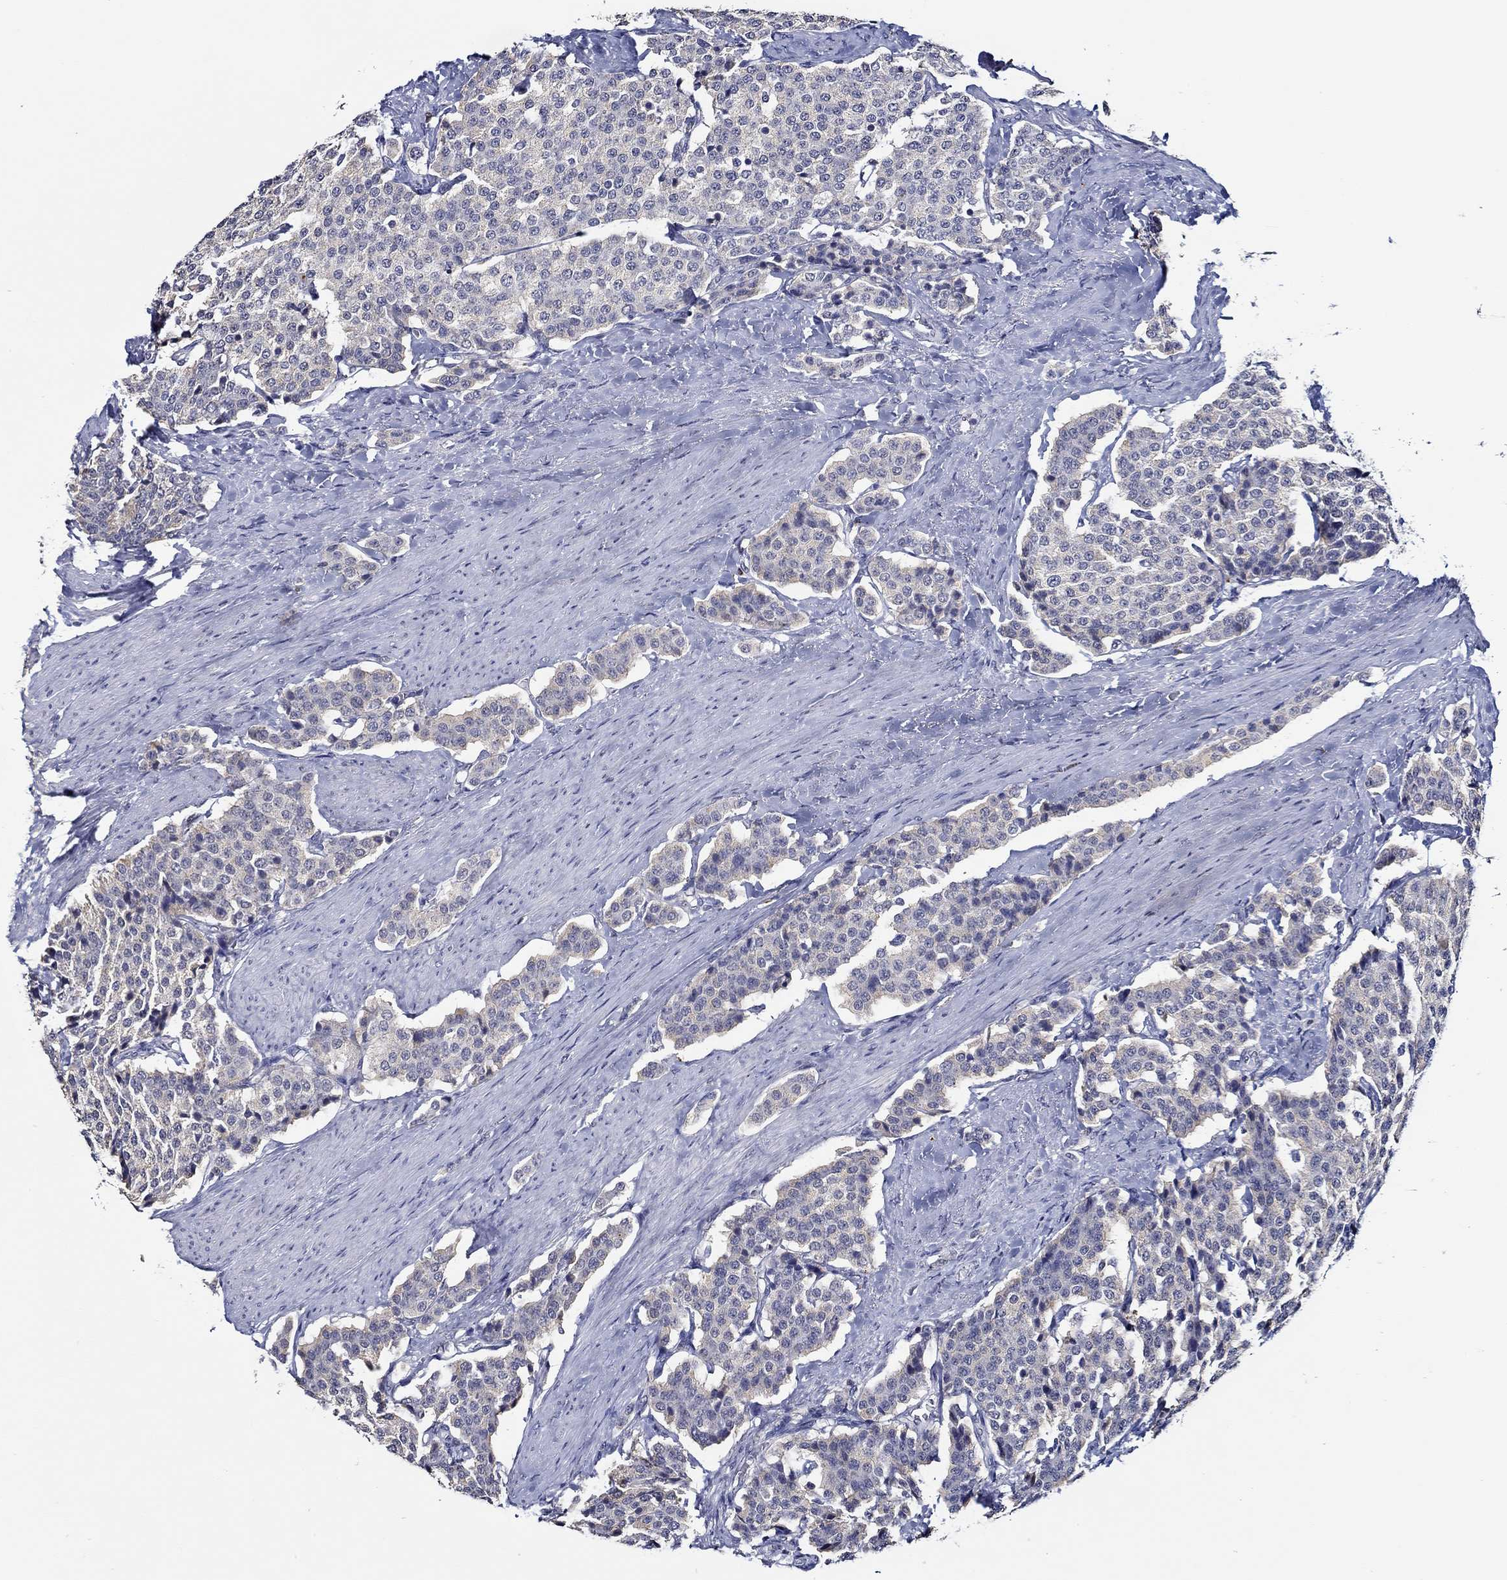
{"staining": {"intensity": "negative", "quantity": "none", "location": "none"}, "tissue": "carcinoid", "cell_type": "Tumor cells", "image_type": "cancer", "snomed": [{"axis": "morphology", "description": "Carcinoid, malignant, NOS"}, {"axis": "topography", "description": "Small intestine"}], "caption": "Immunohistochemistry (IHC) image of human carcinoid stained for a protein (brown), which displays no positivity in tumor cells.", "gene": "GATA2", "patient": {"sex": "female", "age": 58}}